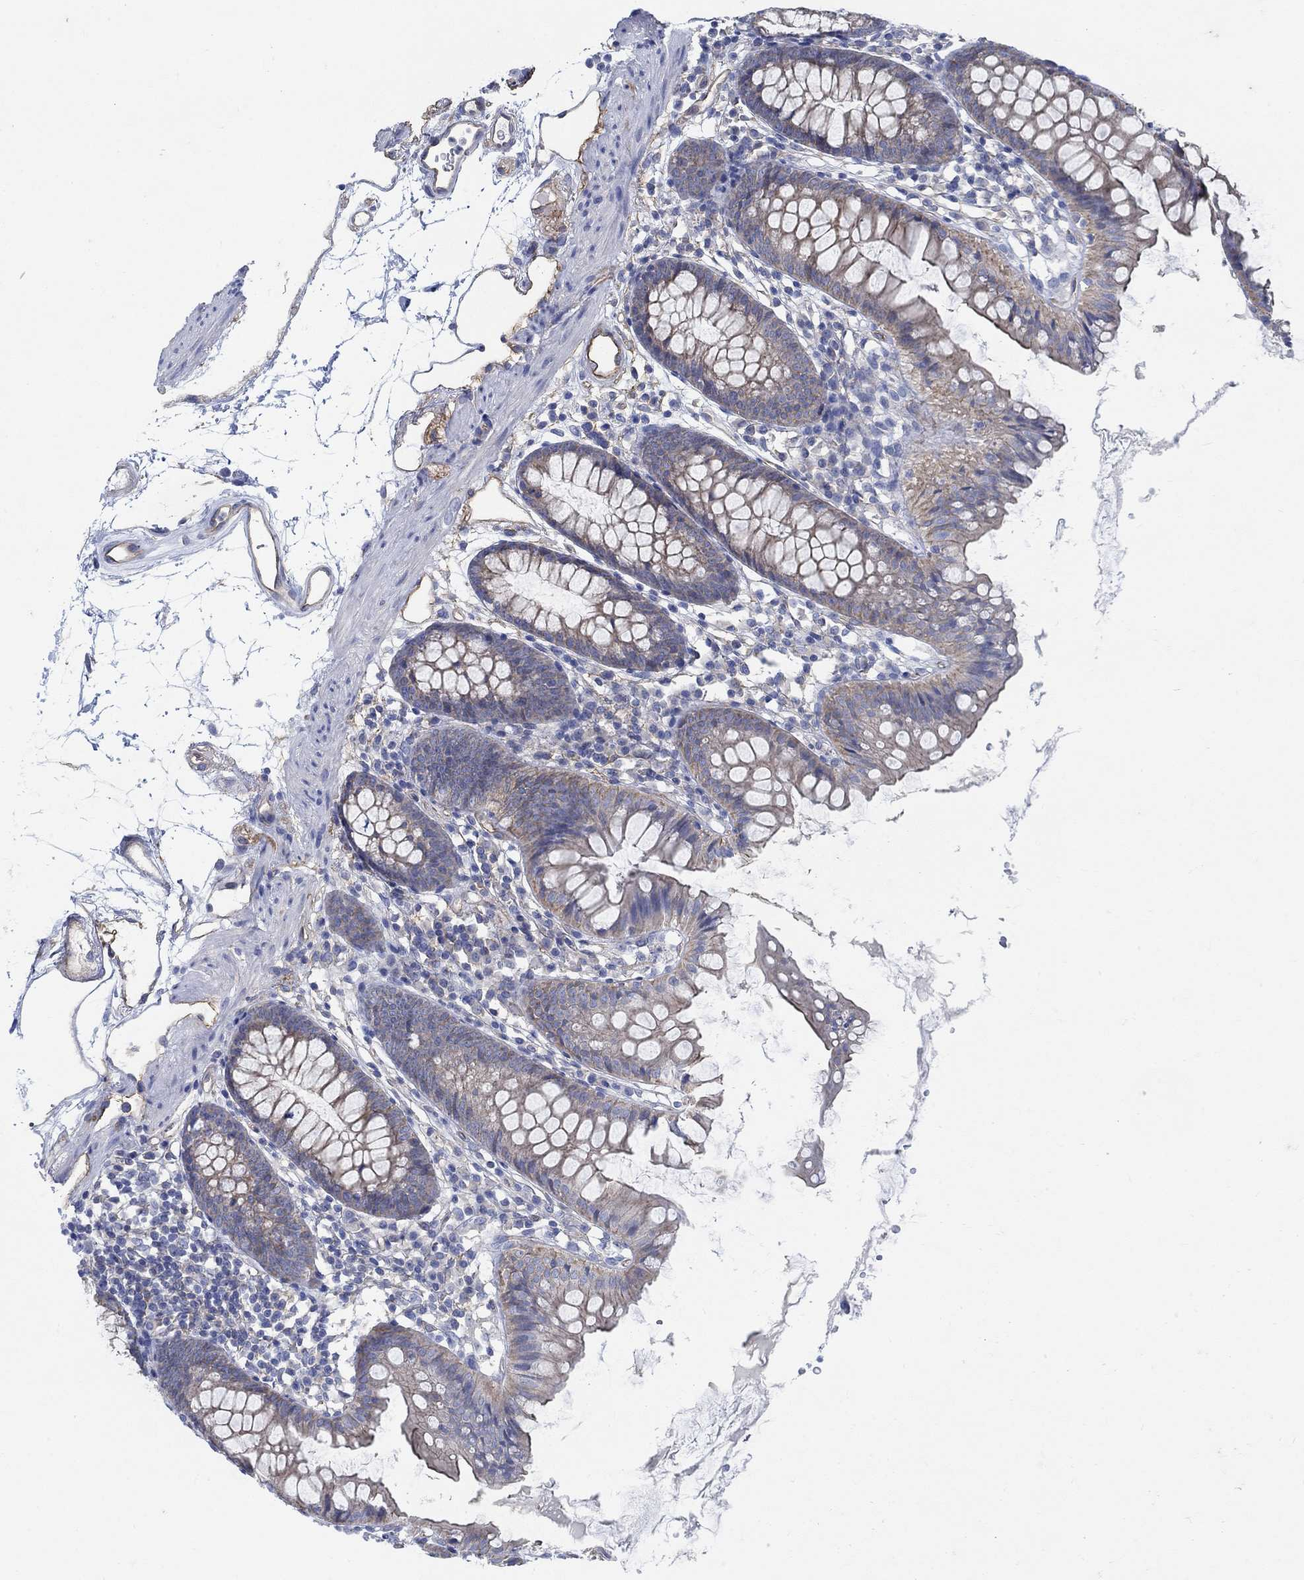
{"staining": {"intensity": "moderate", "quantity": "25%-75%", "location": "cytoplasmic/membranous"}, "tissue": "colon", "cell_type": "Endothelial cells", "image_type": "normal", "snomed": [{"axis": "morphology", "description": "Normal tissue, NOS"}, {"axis": "topography", "description": "Colon"}], "caption": "Protein analysis of benign colon exhibits moderate cytoplasmic/membranous staining in approximately 25%-75% of endothelial cells.", "gene": "TMEM198", "patient": {"sex": "female", "age": 84}}